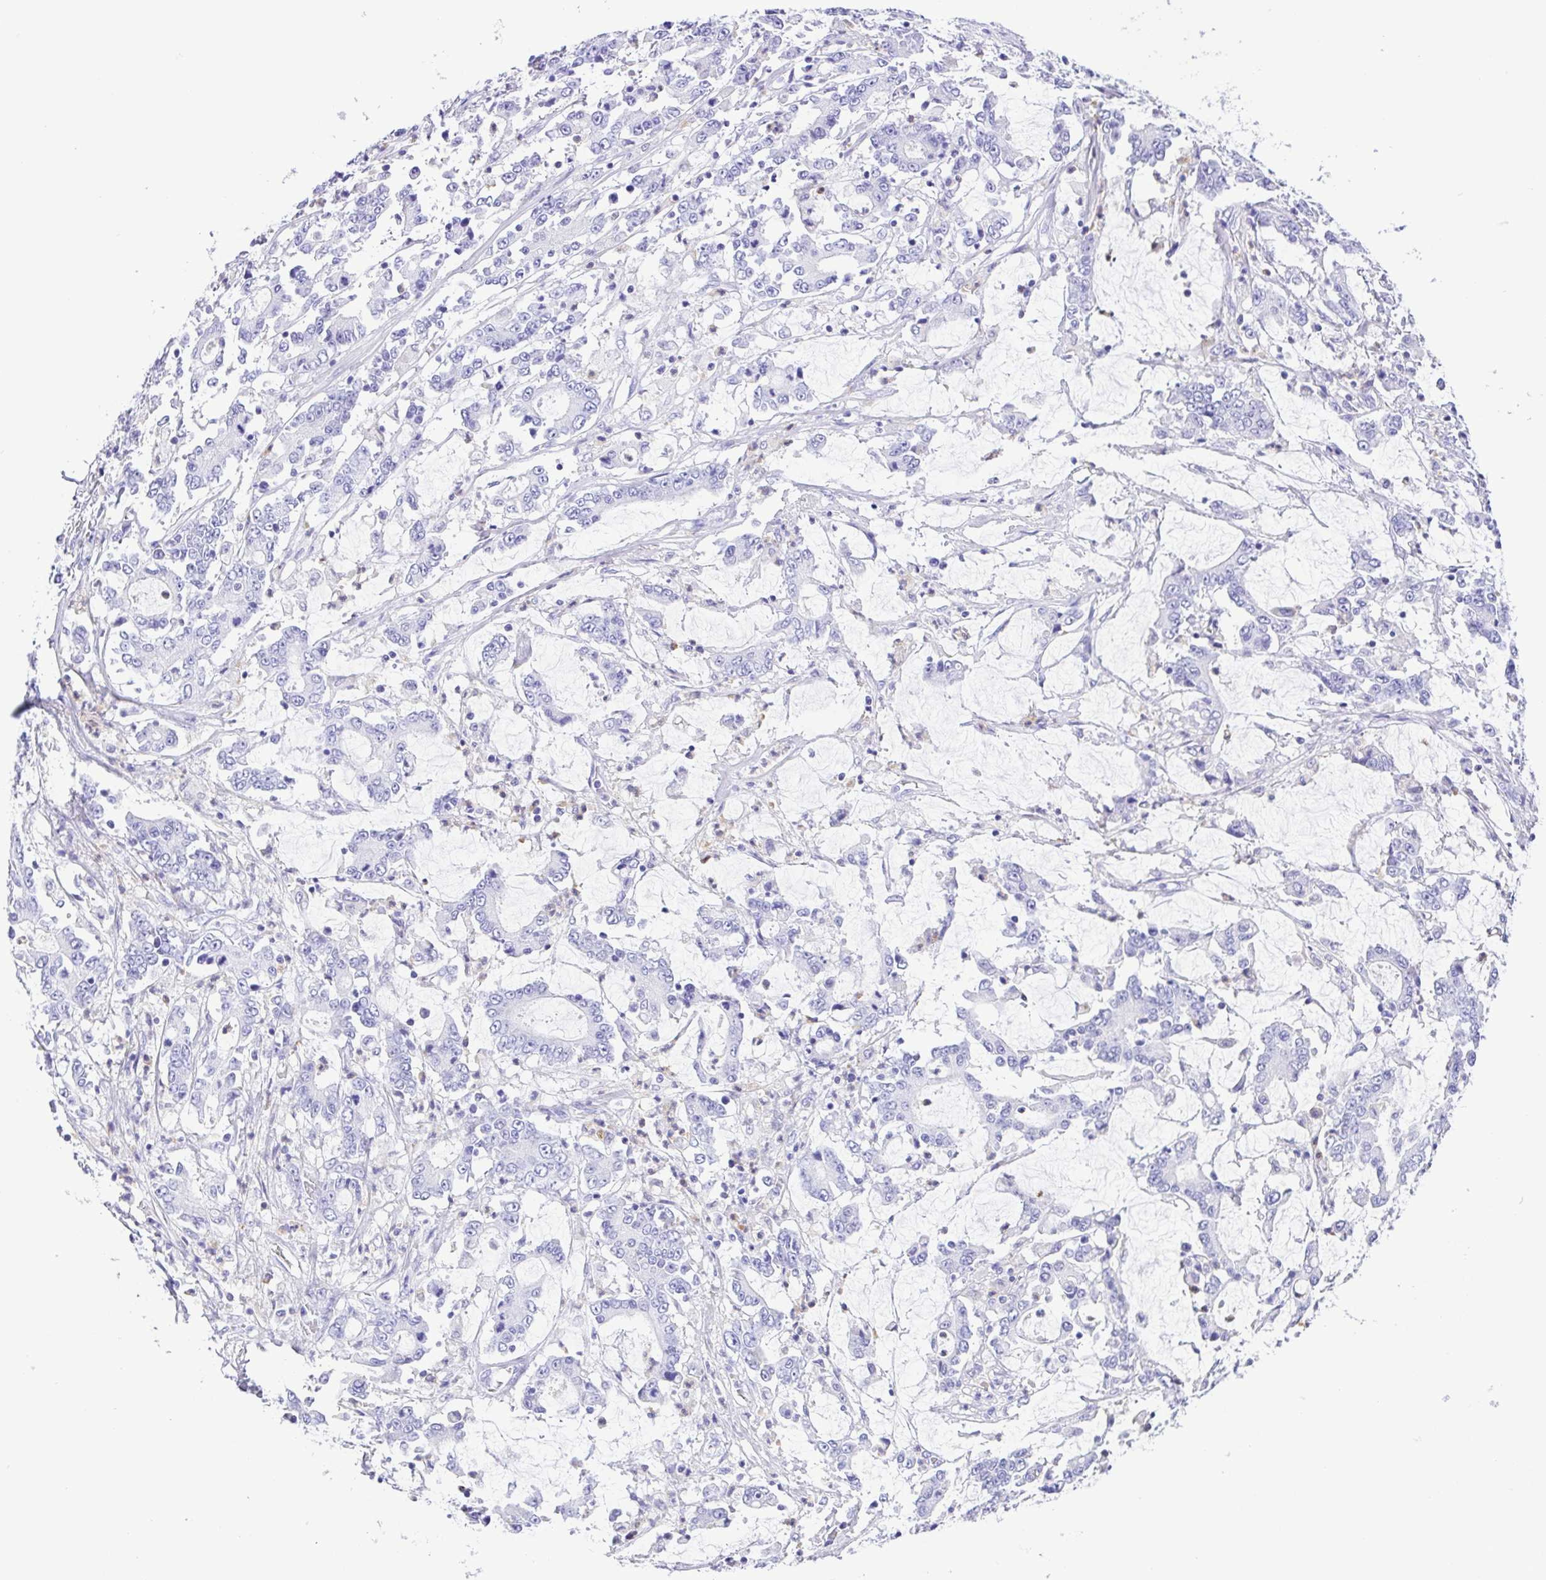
{"staining": {"intensity": "negative", "quantity": "none", "location": "none"}, "tissue": "stomach cancer", "cell_type": "Tumor cells", "image_type": "cancer", "snomed": [{"axis": "morphology", "description": "Adenocarcinoma, NOS"}, {"axis": "topography", "description": "Stomach, upper"}], "caption": "Tumor cells are negative for brown protein staining in stomach cancer (adenocarcinoma).", "gene": "GPR17", "patient": {"sex": "male", "age": 68}}